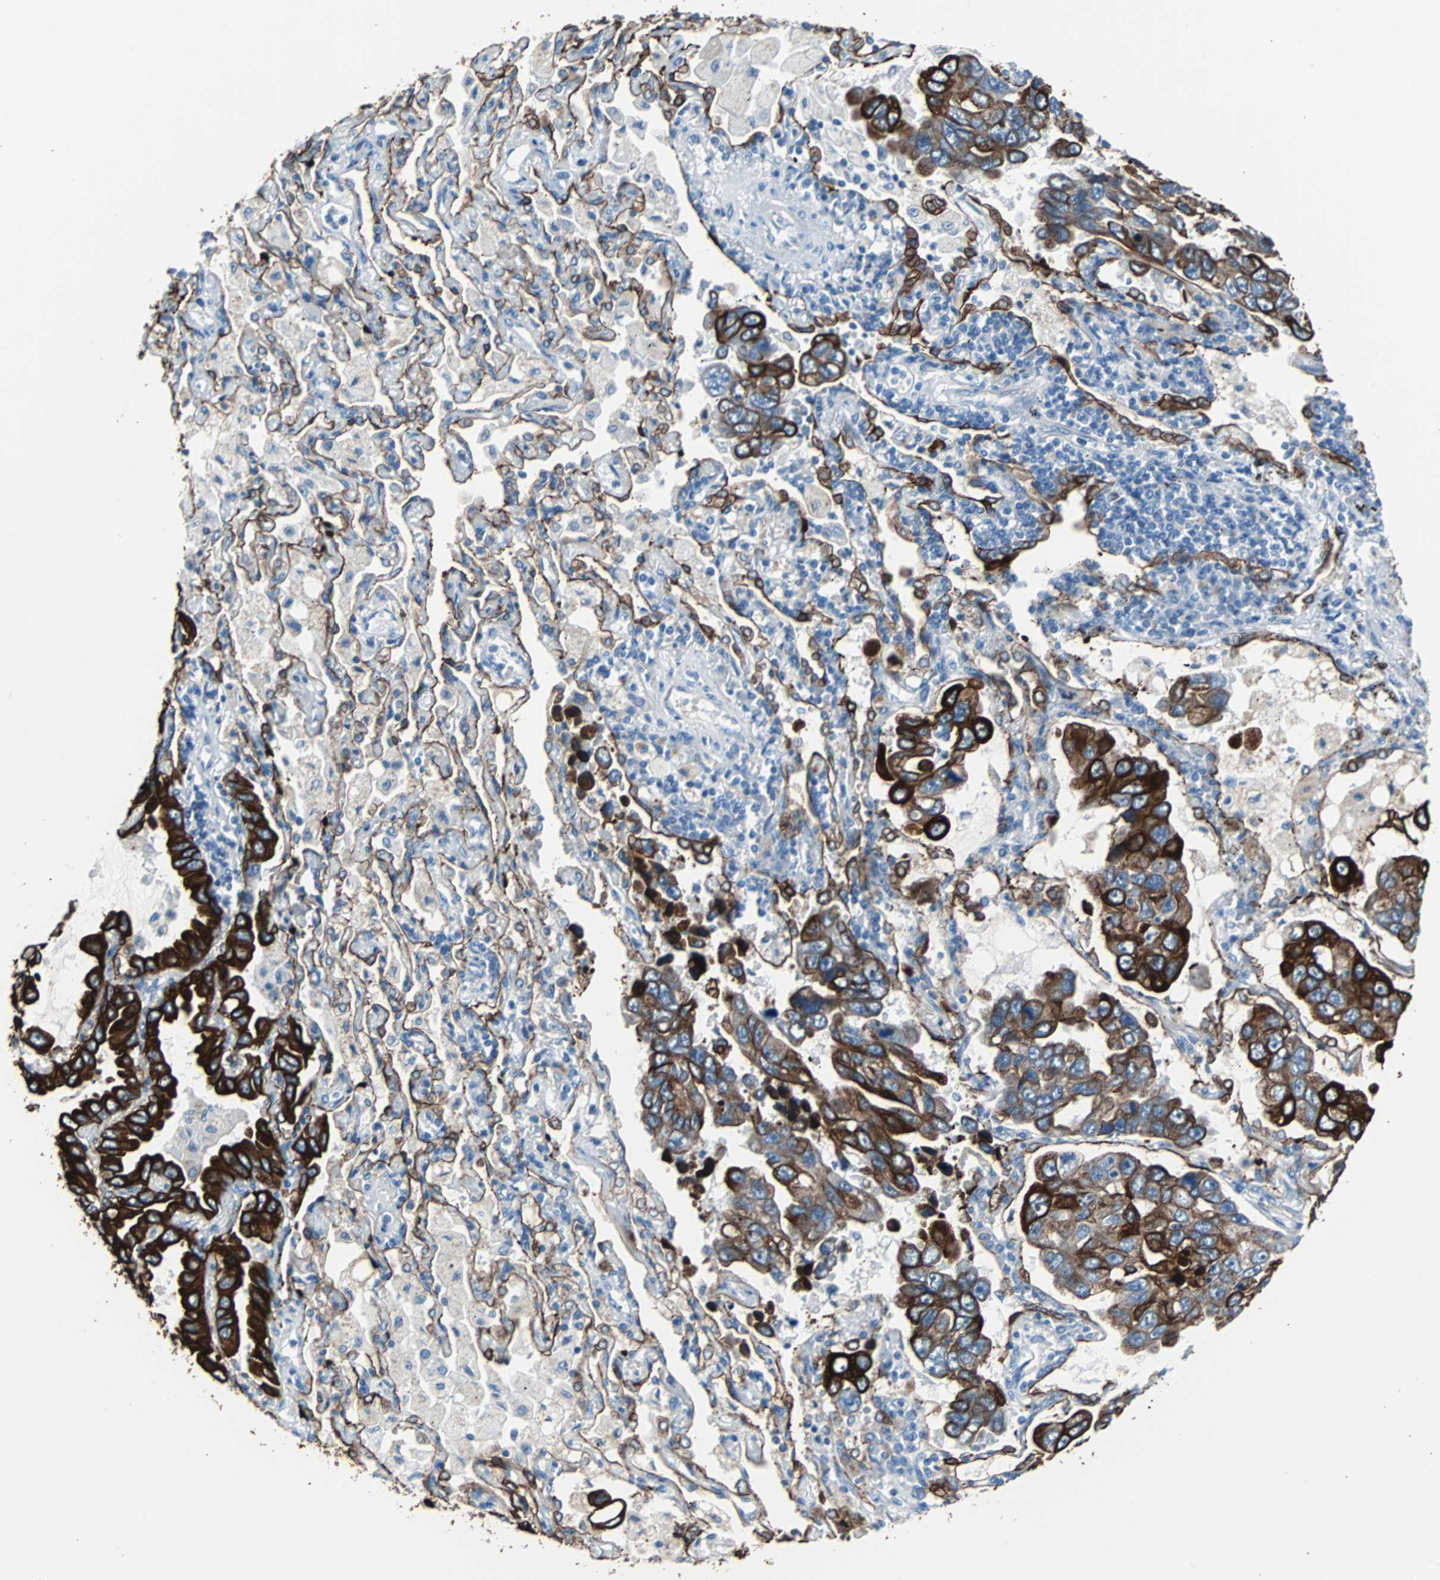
{"staining": {"intensity": "strong", "quantity": ">75%", "location": "cytoplasmic/membranous"}, "tissue": "lung cancer", "cell_type": "Tumor cells", "image_type": "cancer", "snomed": [{"axis": "morphology", "description": "Adenocarcinoma, NOS"}, {"axis": "topography", "description": "Lung"}], "caption": "Strong cytoplasmic/membranous staining is identified in approximately >75% of tumor cells in lung cancer (adenocarcinoma).", "gene": "KRT7", "patient": {"sex": "male", "age": 64}}